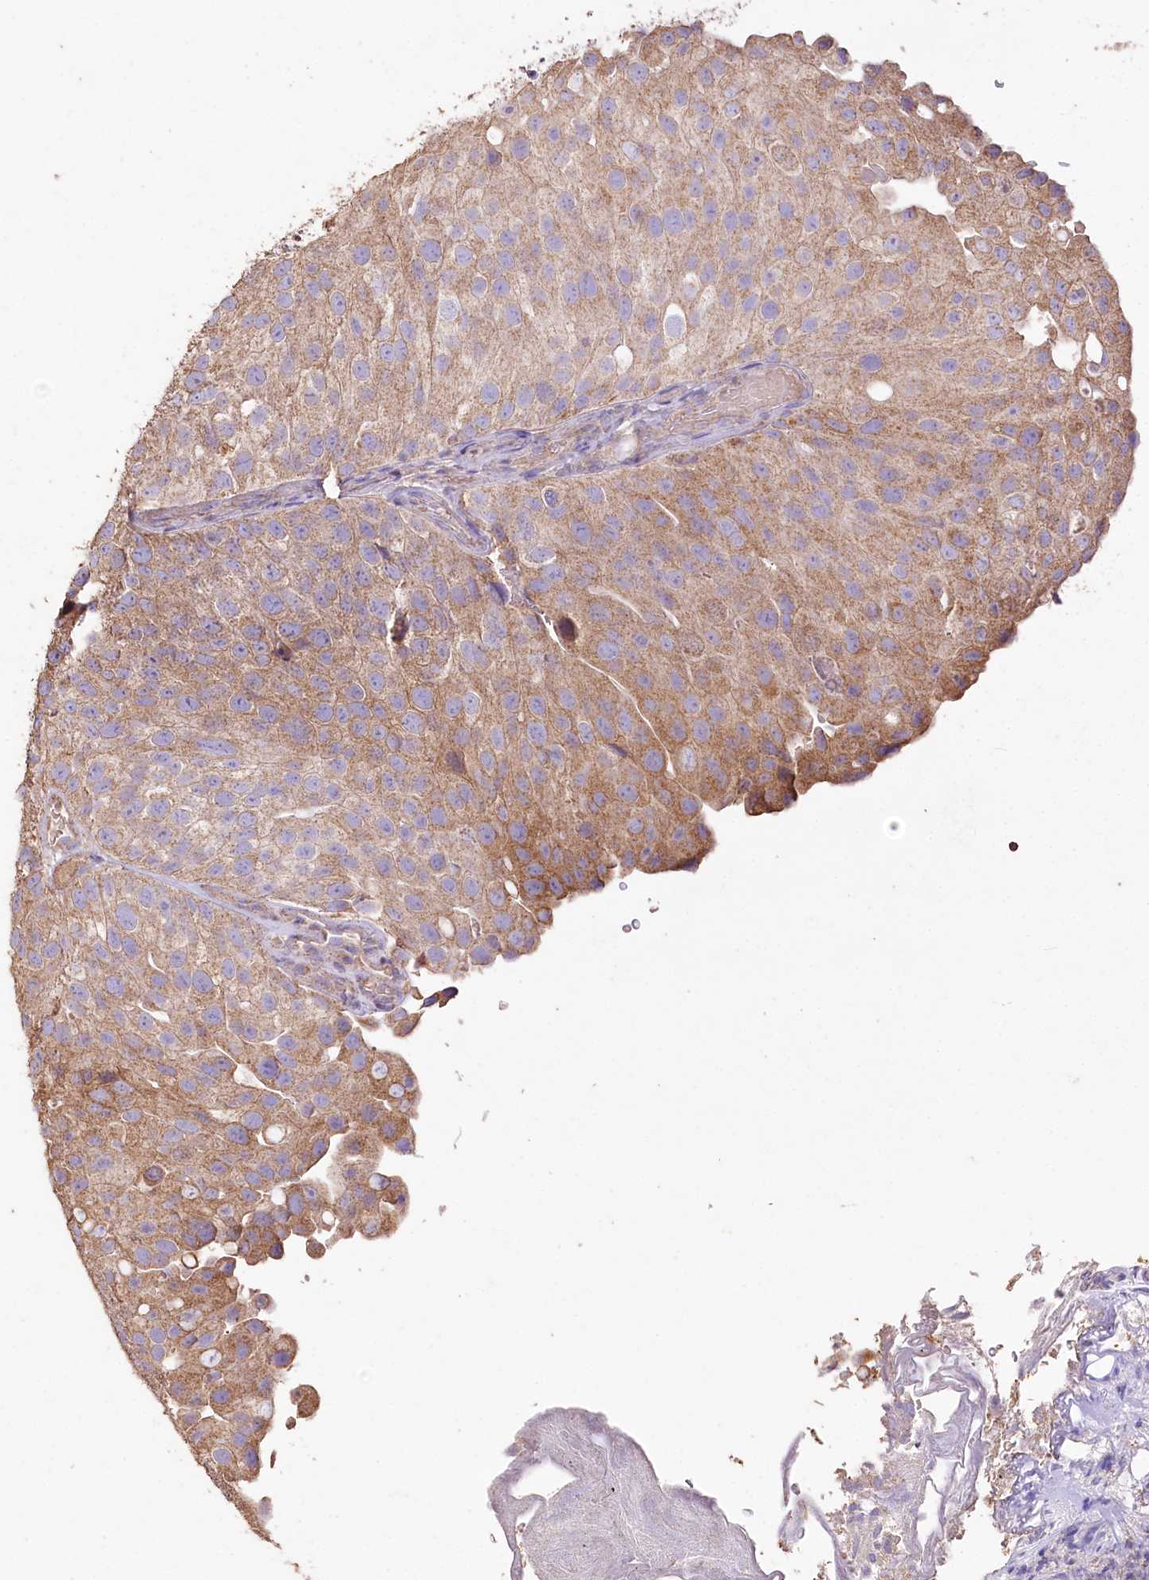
{"staining": {"intensity": "moderate", "quantity": ">75%", "location": "cytoplasmic/membranous"}, "tissue": "urothelial cancer", "cell_type": "Tumor cells", "image_type": "cancer", "snomed": [{"axis": "morphology", "description": "Urothelial carcinoma, Low grade"}, {"axis": "topography", "description": "Urinary bladder"}], "caption": "Immunohistochemistry (IHC) of urothelial cancer exhibits medium levels of moderate cytoplasmic/membranous staining in approximately >75% of tumor cells.", "gene": "IREB2", "patient": {"sex": "male", "age": 78}}